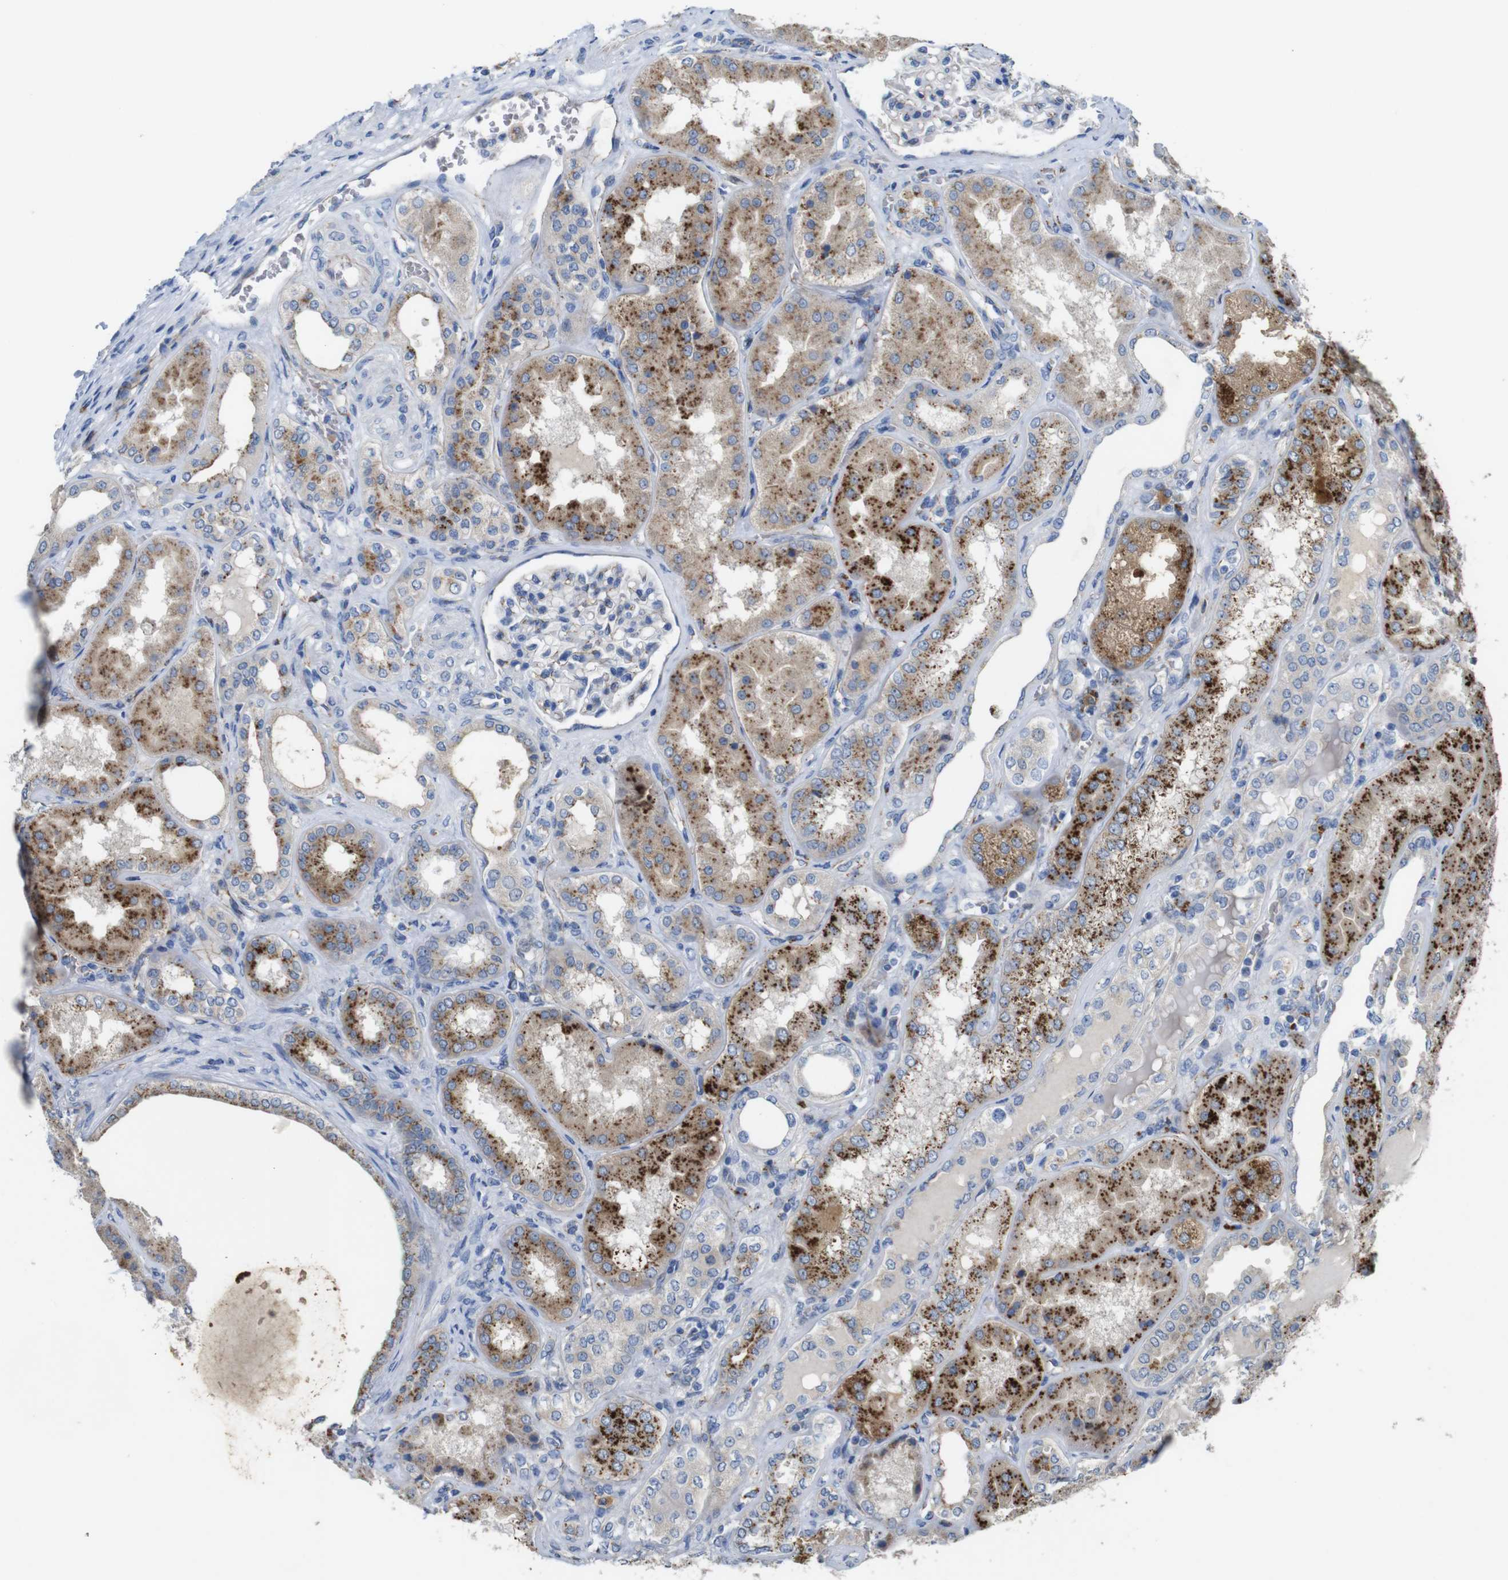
{"staining": {"intensity": "weak", "quantity": "<25%", "location": "cytoplasmic/membranous"}, "tissue": "kidney", "cell_type": "Cells in glomeruli", "image_type": "normal", "snomed": [{"axis": "morphology", "description": "Normal tissue, NOS"}, {"axis": "topography", "description": "Kidney"}], "caption": "Human kidney stained for a protein using immunohistochemistry (IHC) shows no positivity in cells in glomeruli.", "gene": "NHLRC3", "patient": {"sex": "female", "age": 56}}